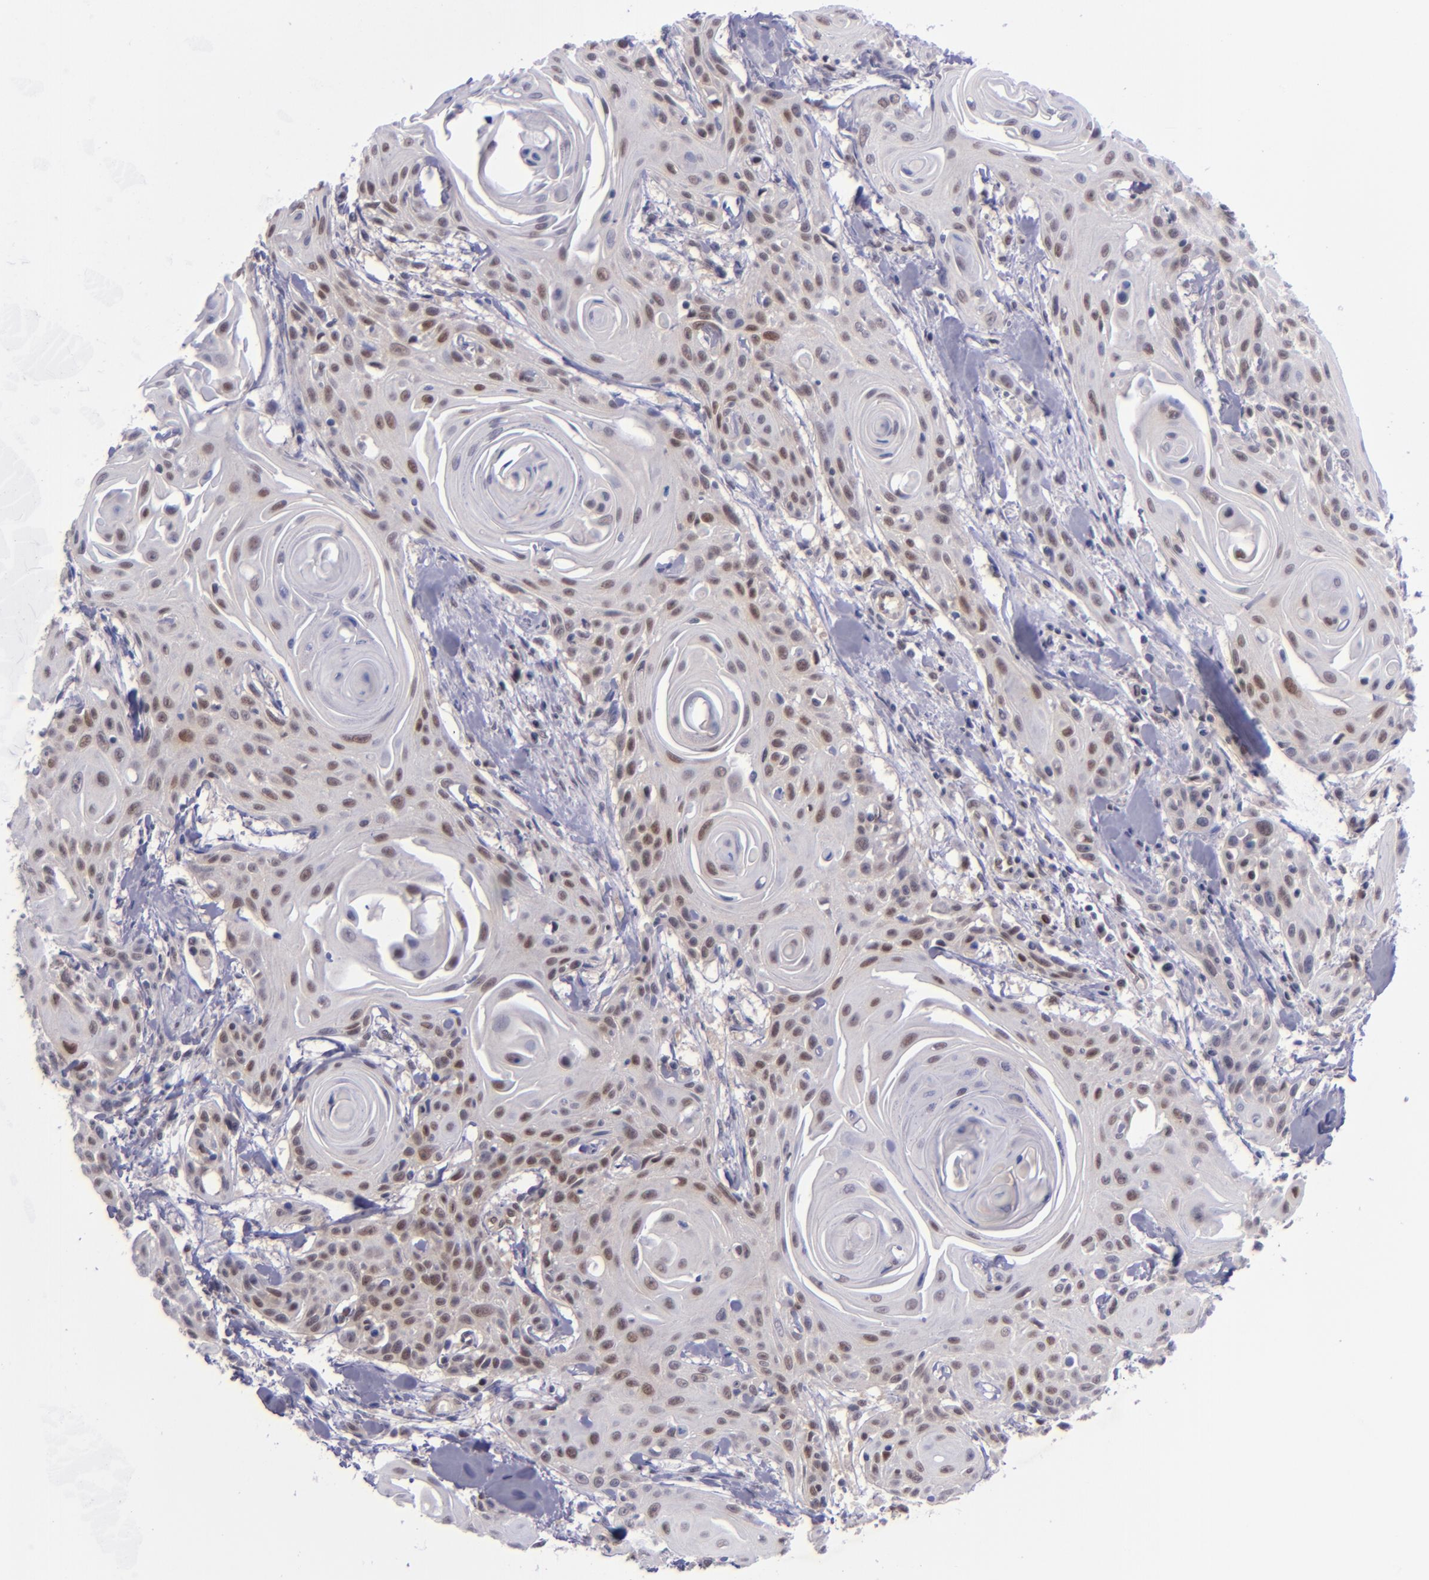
{"staining": {"intensity": "moderate", "quantity": ">75%", "location": "cytoplasmic/membranous,nuclear"}, "tissue": "head and neck cancer", "cell_type": "Tumor cells", "image_type": "cancer", "snomed": [{"axis": "morphology", "description": "Squamous cell carcinoma, NOS"}, {"axis": "morphology", "description": "Squamous cell carcinoma, metastatic, NOS"}, {"axis": "topography", "description": "Lymph node"}, {"axis": "topography", "description": "Salivary gland"}, {"axis": "topography", "description": "Head-Neck"}], "caption": "Head and neck cancer stained for a protein (brown) shows moderate cytoplasmic/membranous and nuclear positive expression in about >75% of tumor cells.", "gene": "BAG1", "patient": {"sex": "female", "age": 74}}